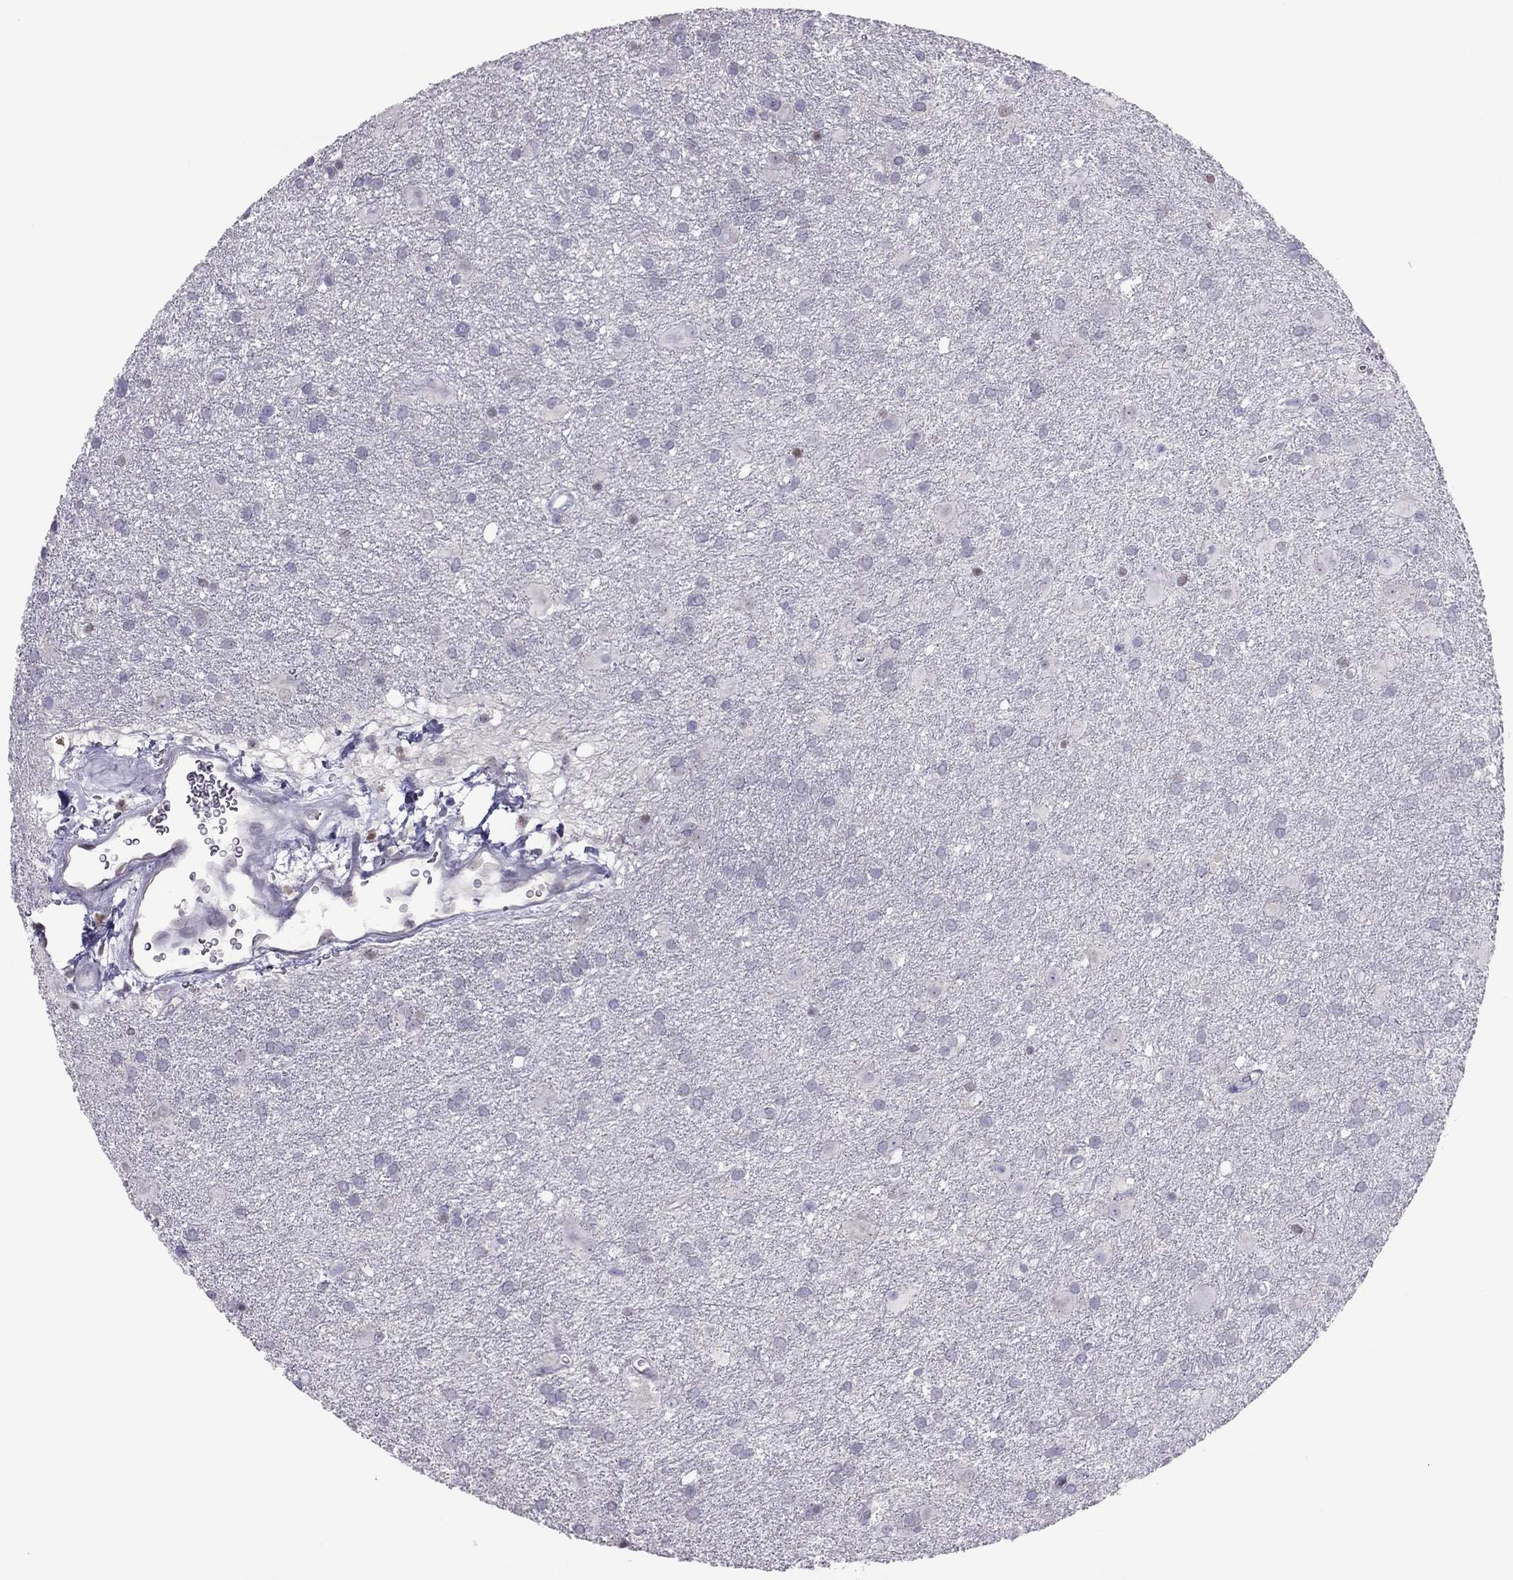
{"staining": {"intensity": "negative", "quantity": "none", "location": "none"}, "tissue": "glioma", "cell_type": "Tumor cells", "image_type": "cancer", "snomed": [{"axis": "morphology", "description": "Glioma, malignant, Low grade"}, {"axis": "topography", "description": "Brain"}], "caption": "Immunohistochemical staining of malignant glioma (low-grade) displays no significant positivity in tumor cells.", "gene": "SPINT3", "patient": {"sex": "male", "age": 58}}